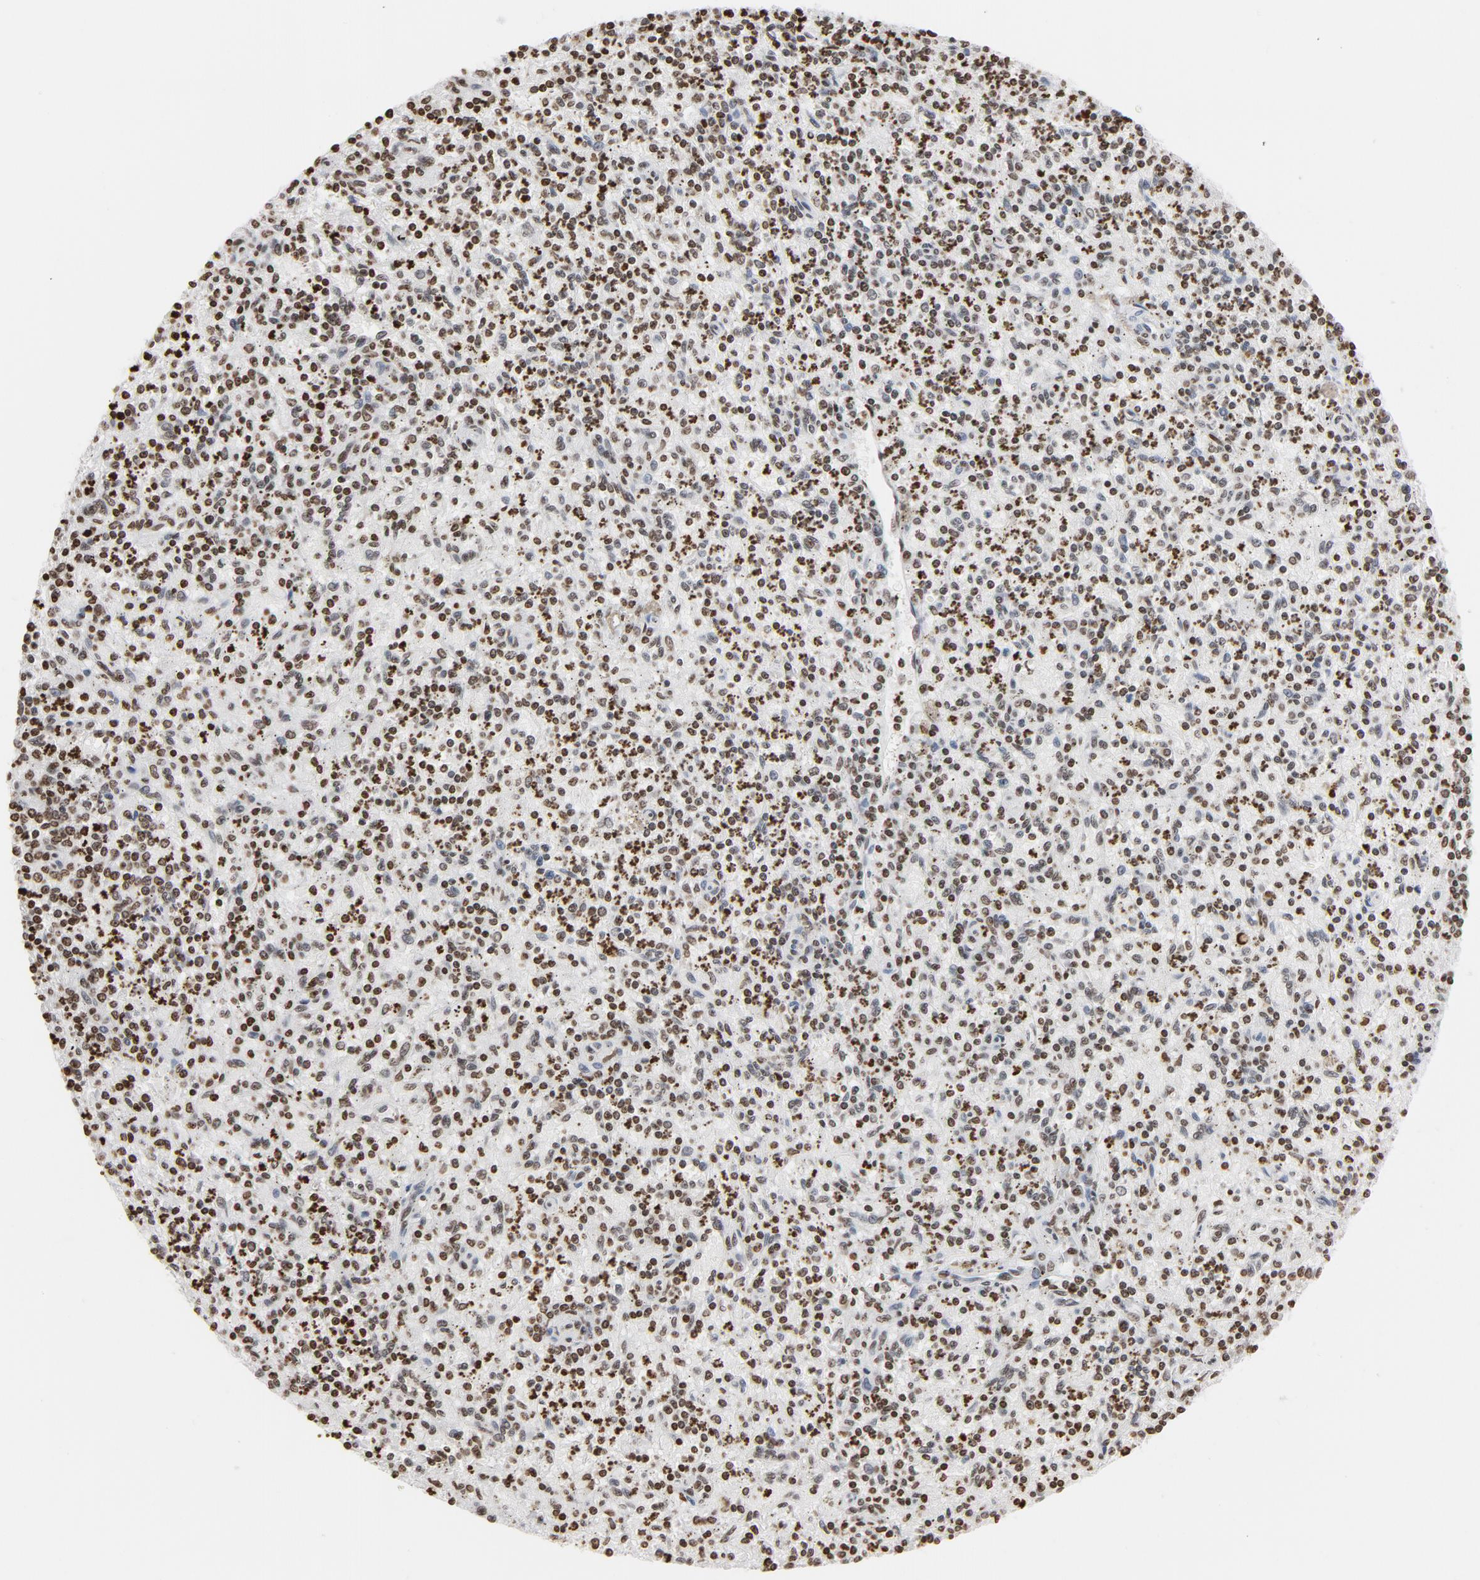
{"staining": {"intensity": "moderate", "quantity": ">75%", "location": "nuclear"}, "tissue": "spleen", "cell_type": "Cells in red pulp", "image_type": "normal", "snomed": [{"axis": "morphology", "description": "Normal tissue, NOS"}, {"axis": "topography", "description": "Spleen"}], "caption": "High-power microscopy captured an immunohistochemistry image of normal spleen, revealing moderate nuclear positivity in about >75% of cells in red pulp.", "gene": "H2AC12", "patient": {"sex": "male", "age": 72}}